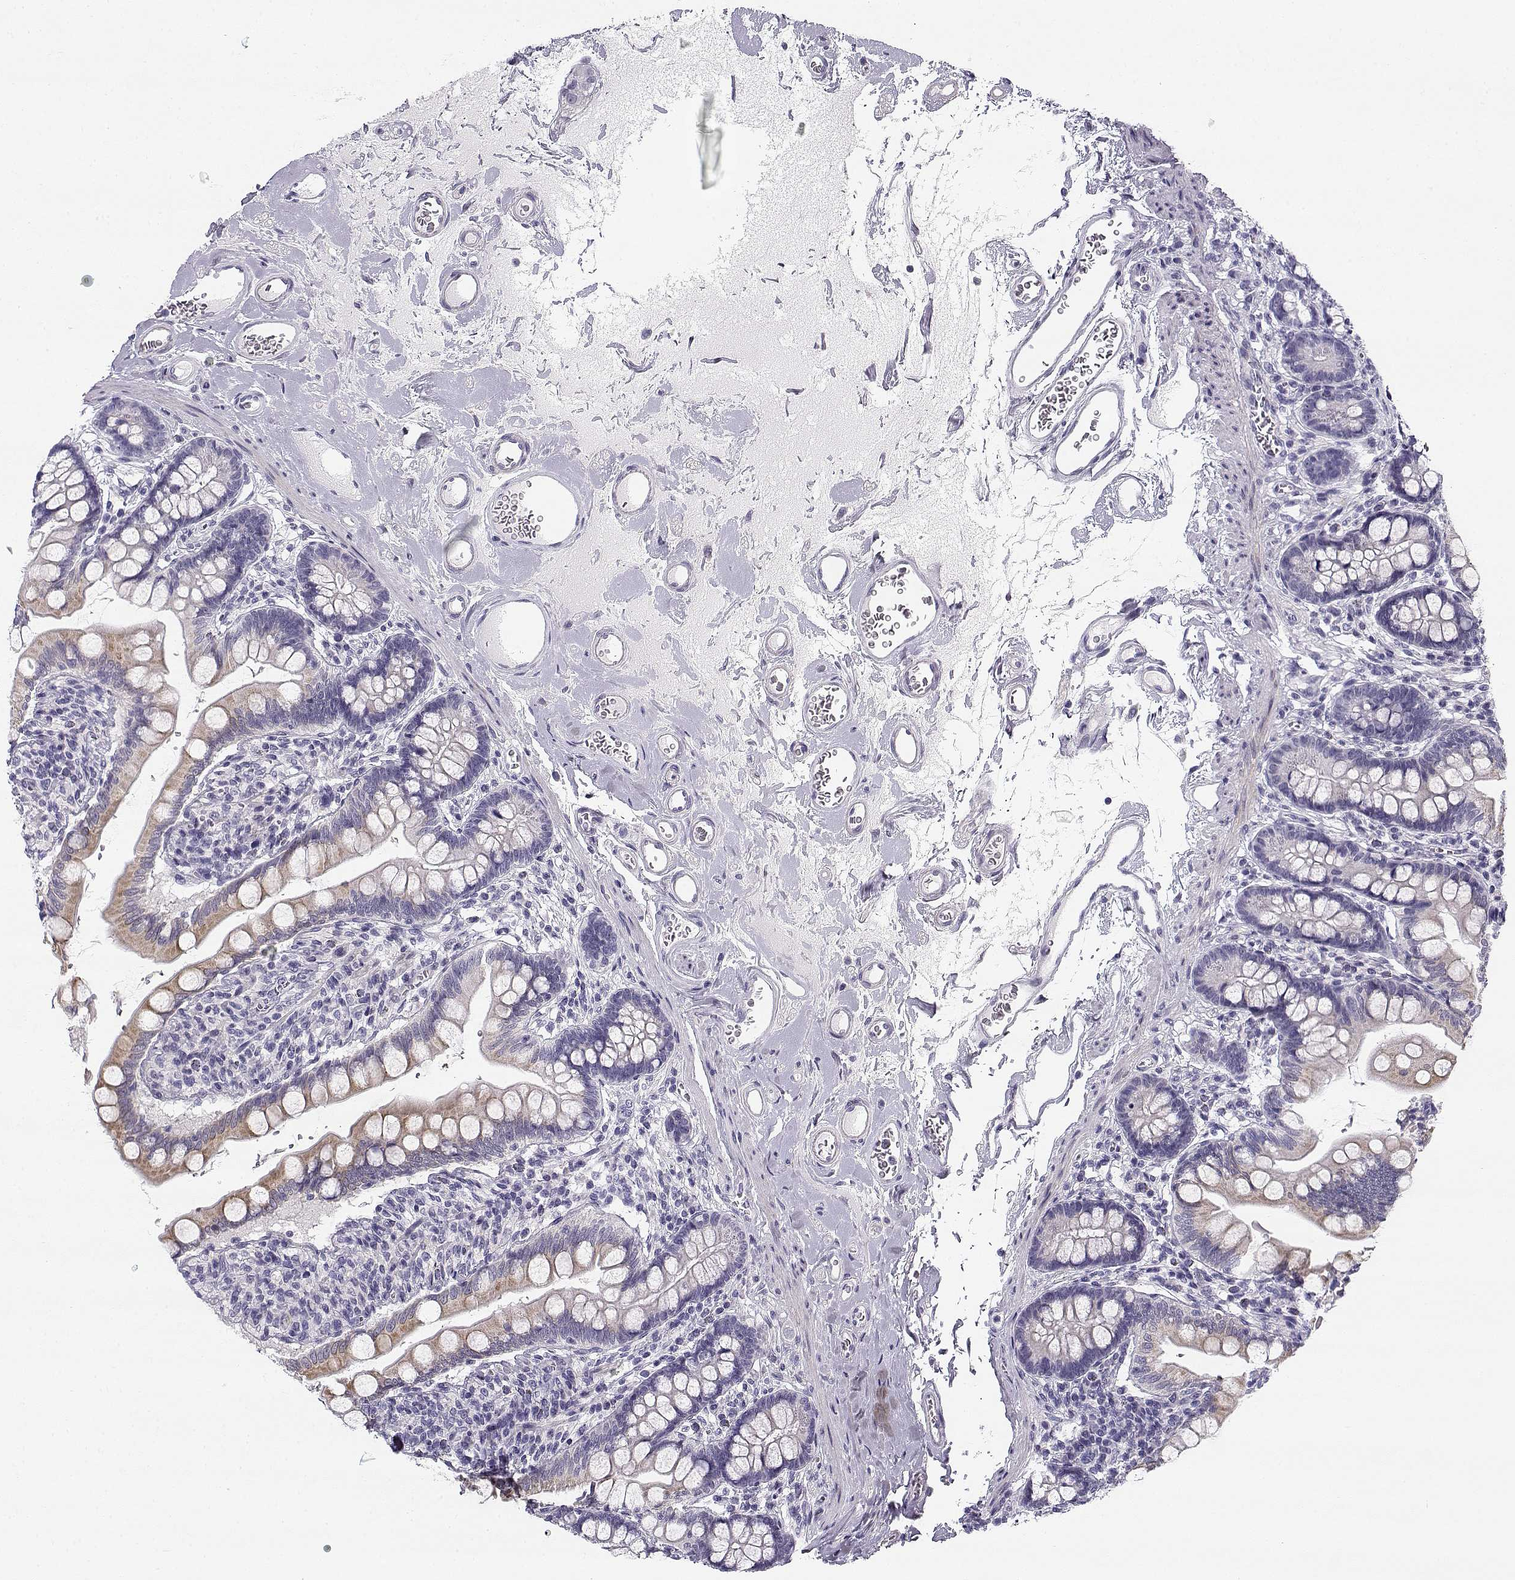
{"staining": {"intensity": "moderate", "quantity": "25%-75%", "location": "cytoplasmic/membranous"}, "tissue": "small intestine", "cell_type": "Glandular cells", "image_type": "normal", "snomed": [{"axis": "morphology", "description": "Normal tissue, NOS"}, {"axis": "topography", "description": "Small intestine"}], "caption": "Small intestine stained for a protein (brown) reveals moderate cytoplasmic/membranous positive staining in about 25%-75% of glandular cells.", "gene": "CREB3L3", "patient": {"sex": "female", "age": 56}}